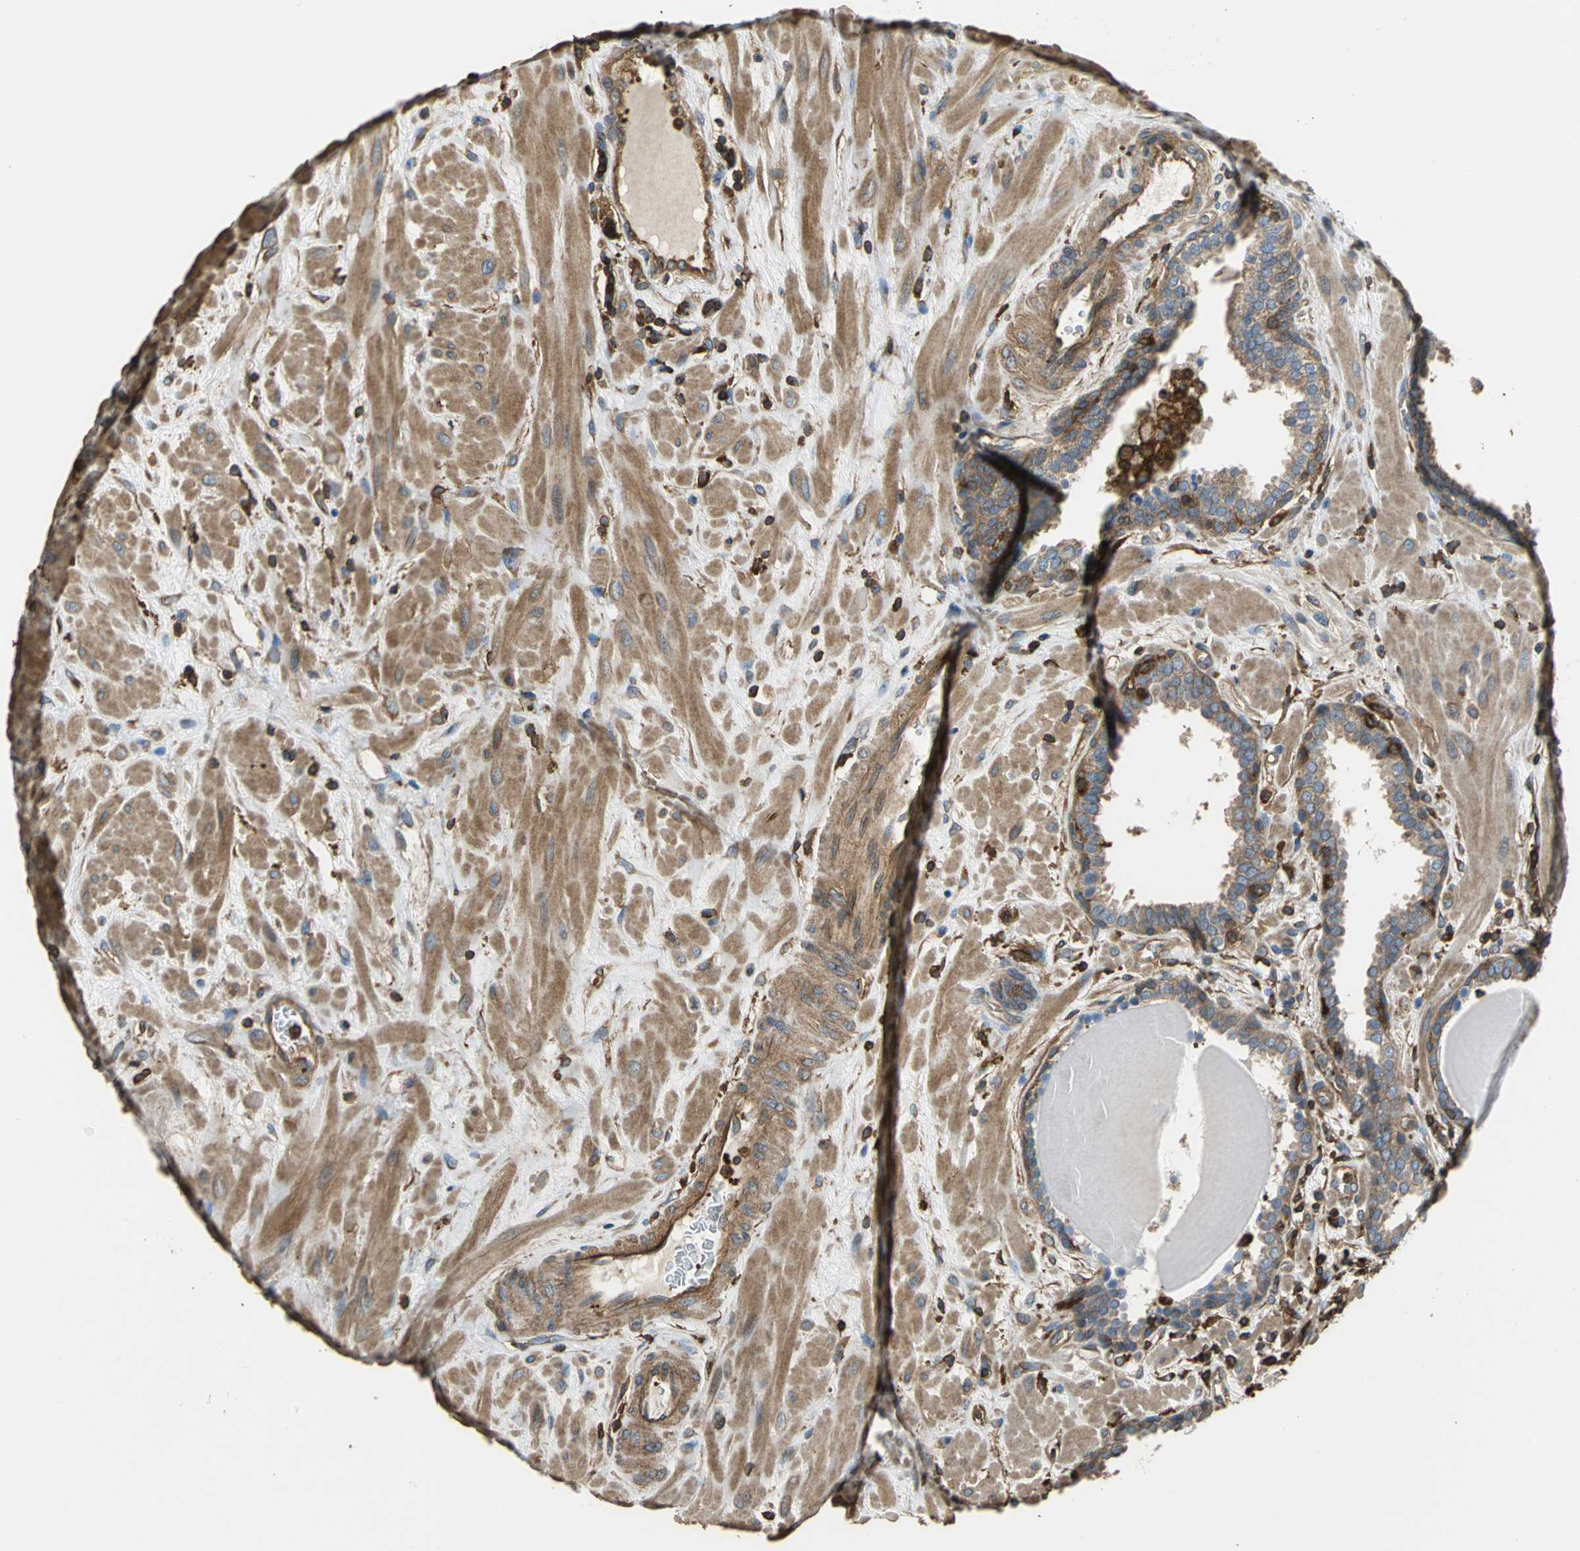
{"staining": {"intensity": "weak", "quantity": ">75%", "location": "cytoplasmic/membranous"}, "tissue": "prostate", "cell_type": "Glandular cells", "image_type": "normal", "snomed": [{"axis": "morphology", "description": "Normal tissue, NOS"}, {"axis": "topography", "description": "Prostate"}], "caption": "A brown stain highlights weak cytoplasmic/membranous expression of a protein in glandular cells of benign prostate. The staining was performed using DAB (3,3'-diaminobenzidine), with brown indicating positive protein expression. Nuclei are stained blue with hematoxylin.", "gene": "TLN1", "patient": {"sex": "male", "age": 51}}